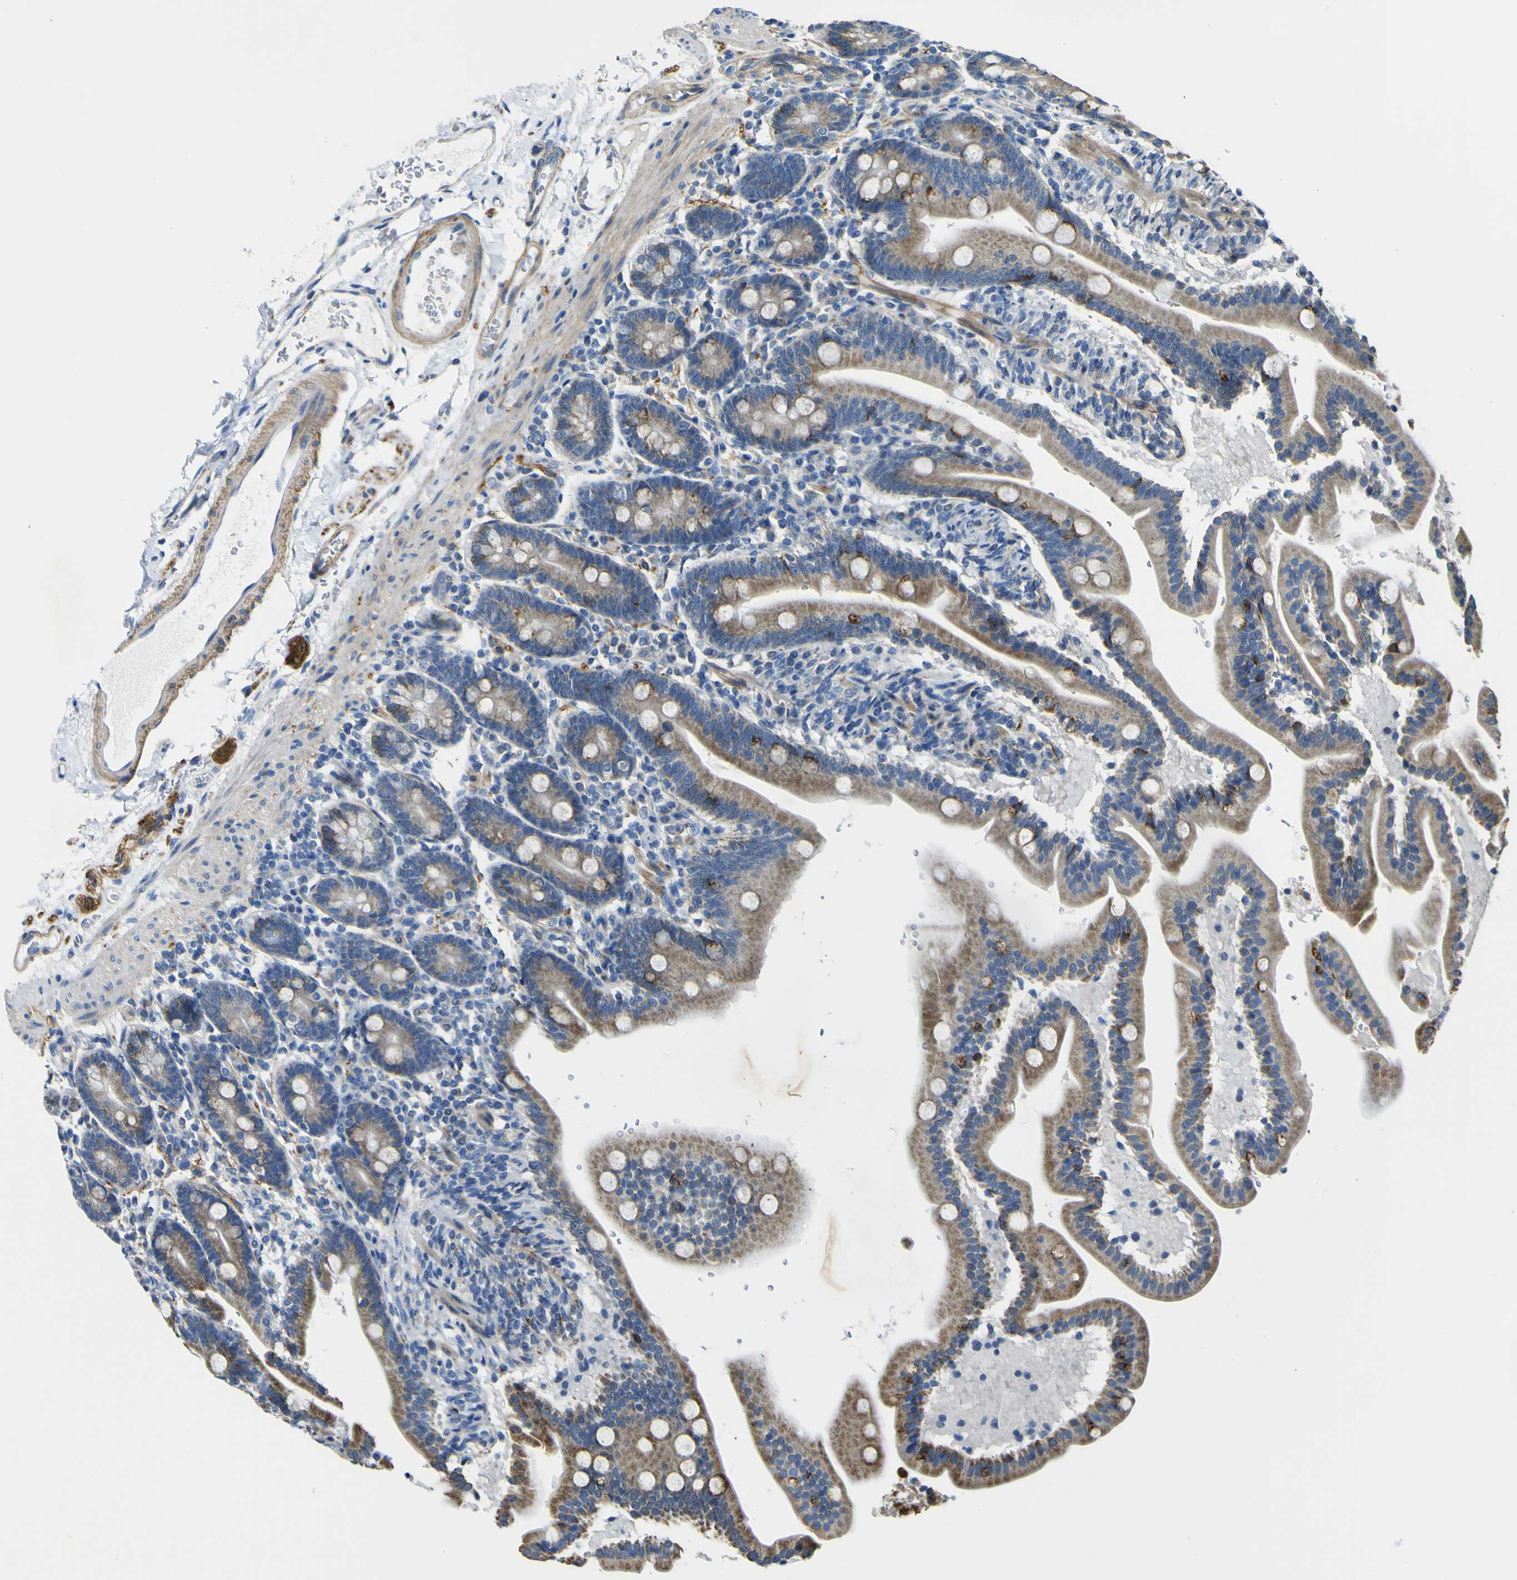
{"staining": {"intensity": "strong", "quantity": ">75%", "location": "cytoplasmic/membranous"}, "tissue": "duodenum", "cell_type": "Glandular cells", "image_type": "normal", "snomed": [{"axis": "morphology", "description": "Normal tissue, NOS"}, {"axis": "topography", "description": "Duodenum"}], "caption": "The photomicrograph exhibits staining of unremarkable duodenum, revealing strong cytoplasmic/membranous protein expression (brown color) within glandular cells. The protein is shown in brown color, while the nuclei are stained blue.", "gene": "ALDH18A1", "patient": {"sex": "male", "age": 54}}